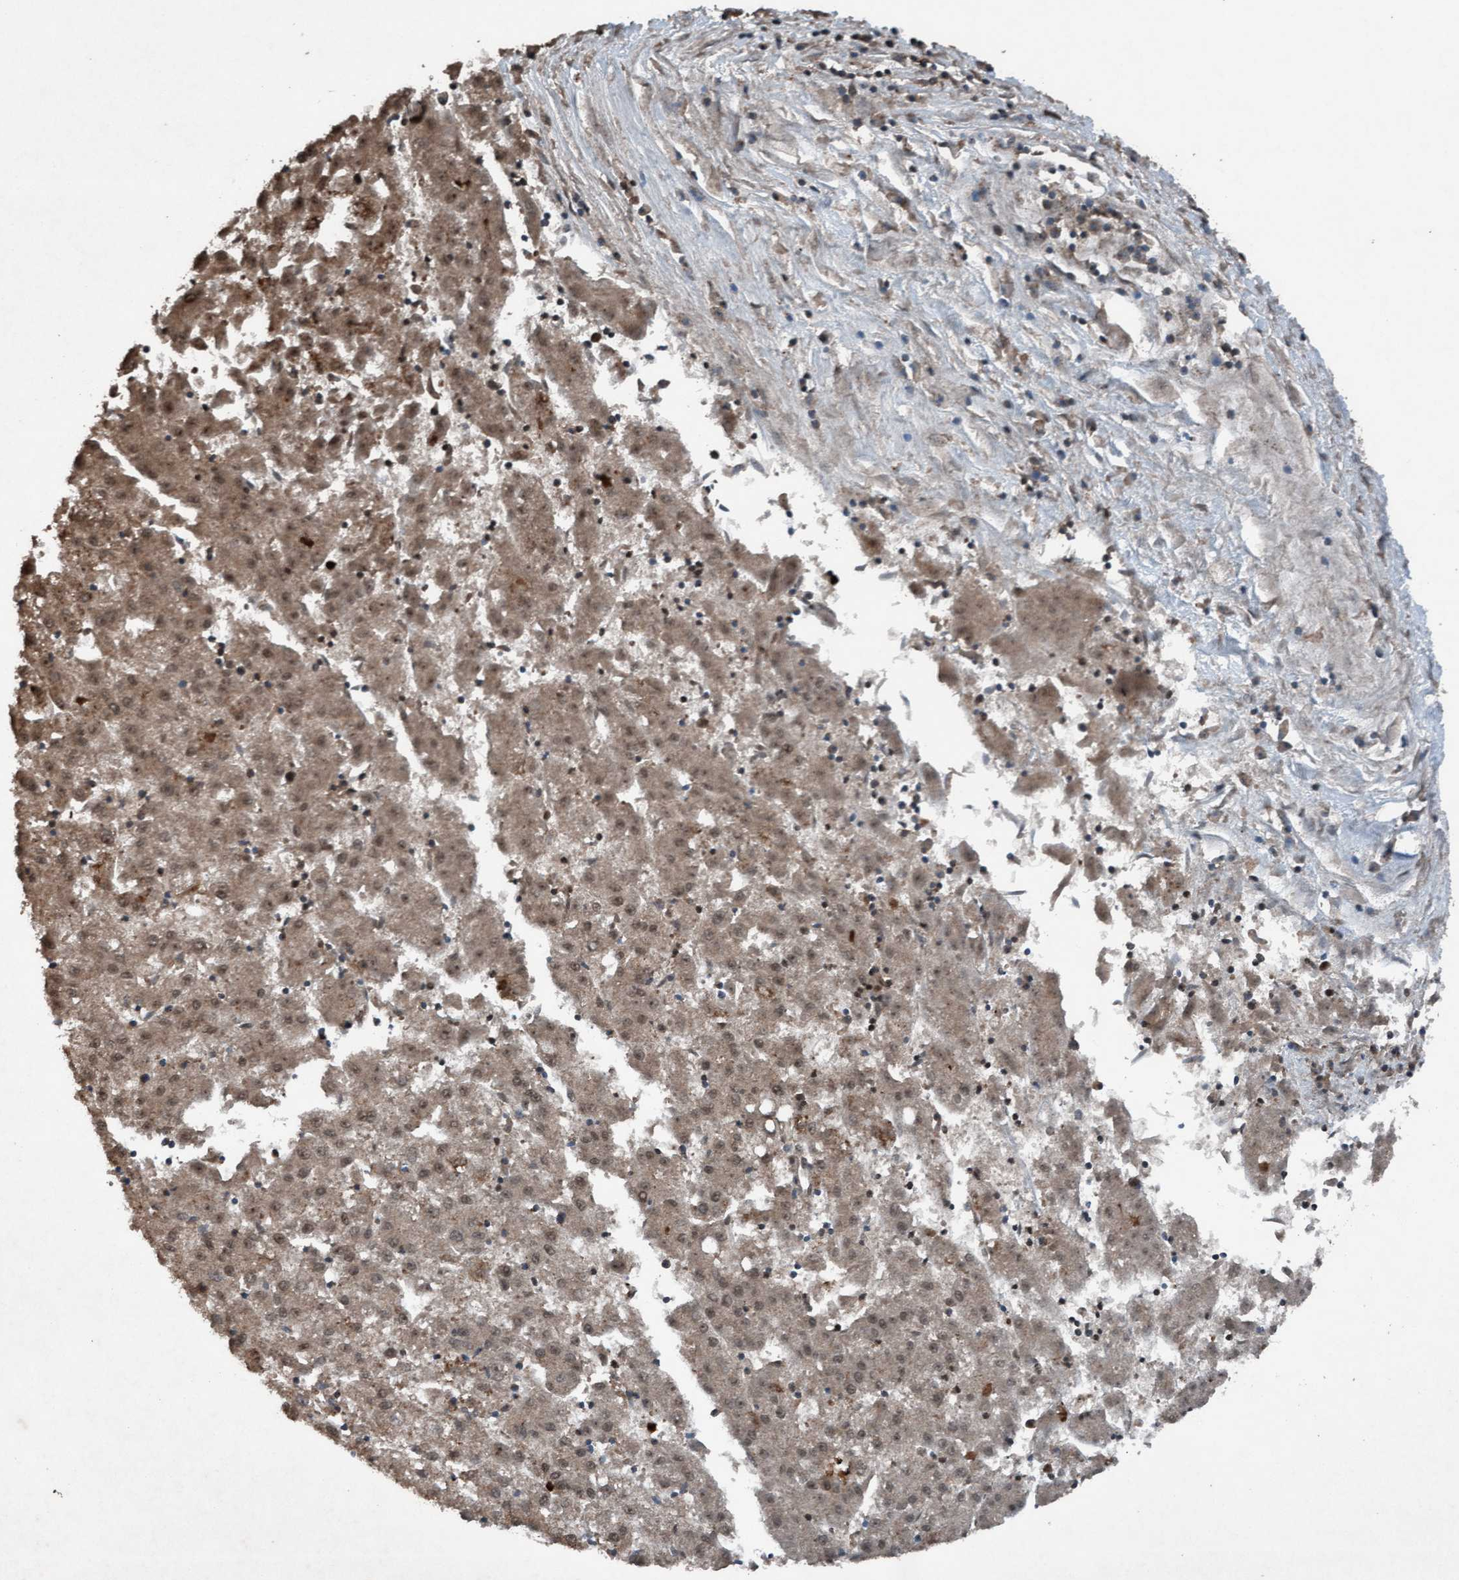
{"staining": {"intensity": "weak", "quantity": ">75%", "location": "cytoplasmic/membranous,nuclear"}, "tissue": "liver cancer", "cell_type": "Tumor cells", "image_type": "cancer", "snomed": [{"axis": "morphology", "description": "Carcinoma, Hepatocellular, NOS"}, {"axis": "topography", "description": "Liver"}], "caption": "DAB (3,3'-diaminobenzidine) immunohistochemical staining of human liver cancer (hepatocellular carcinoma) exhibits weak cytoplasmic/membranous and nuclear protein expression in approximately >75% of tumor cells.", "gene": "PLXNB2", "patient": {"sex": "male", "age": 72}}